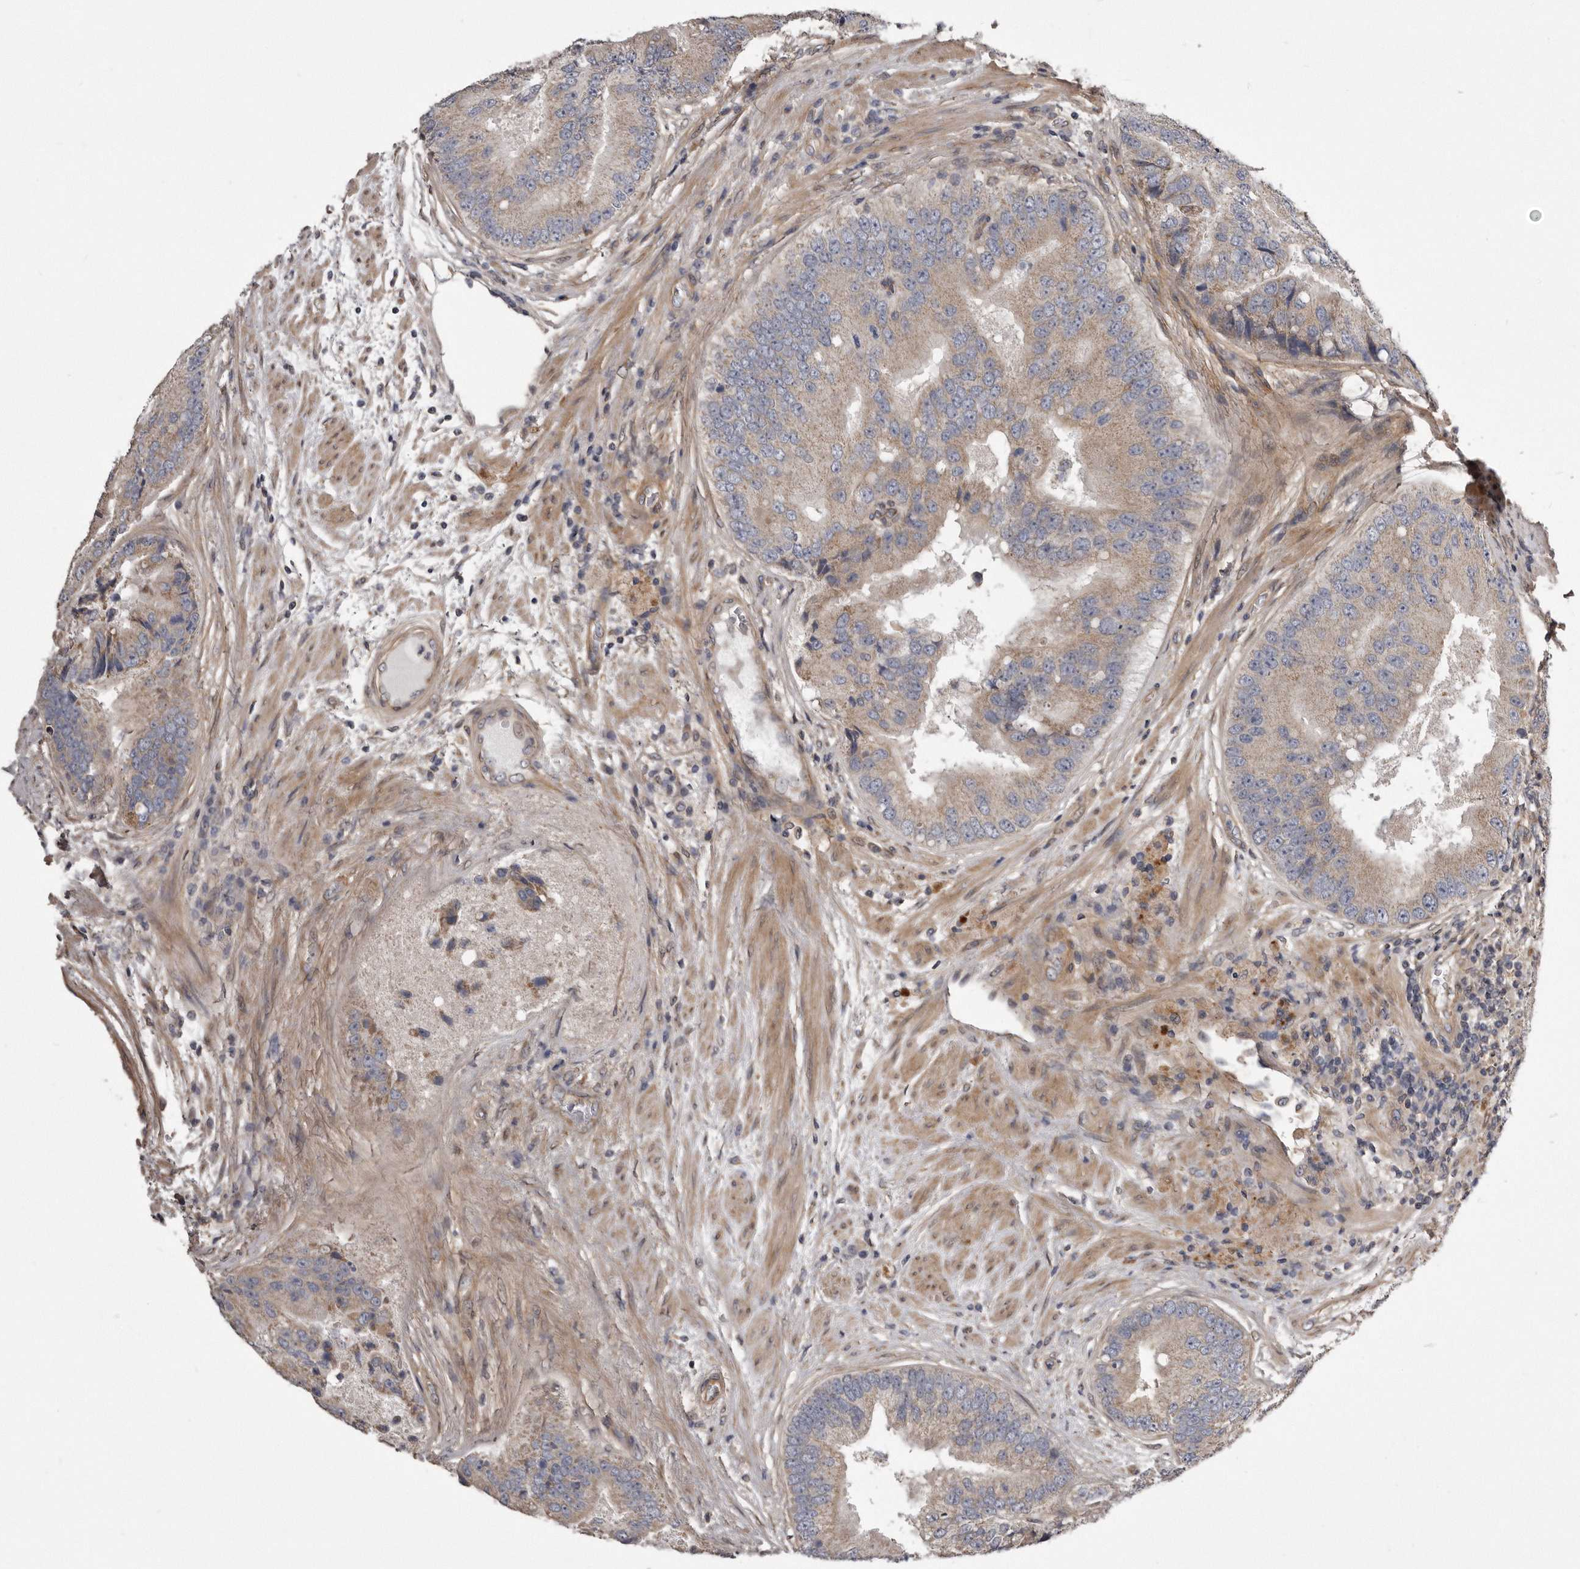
{"staining": {"intensity": "weak", "quantity": ">75%", "location": "cytoplasmic/membranous"}, "tissue": "prostate cancer", "cell_type": "Tumor cells", "image_type": "cancer", "snomed": [{"axis": "morphology", "description": "Adenocarcinoma, High grade"}, {"axis": "topography", "description": "Prostate"}], "caption": "Immunohistochemistry staining of prostate cancer, which shows low levels of weak cytoplasmic/membranous positivity in approximately >75% of tumor cells indicating weak cytoplasmic/membranous protein staining. The staining was performed using DAB (3,3'-diaminobenzidine) (brown) for protein detection and nuclei were counterstained in hematoxylin (blue).", "gene": "ARMCX1", "patient": {"sex": "male", "age": 70}}